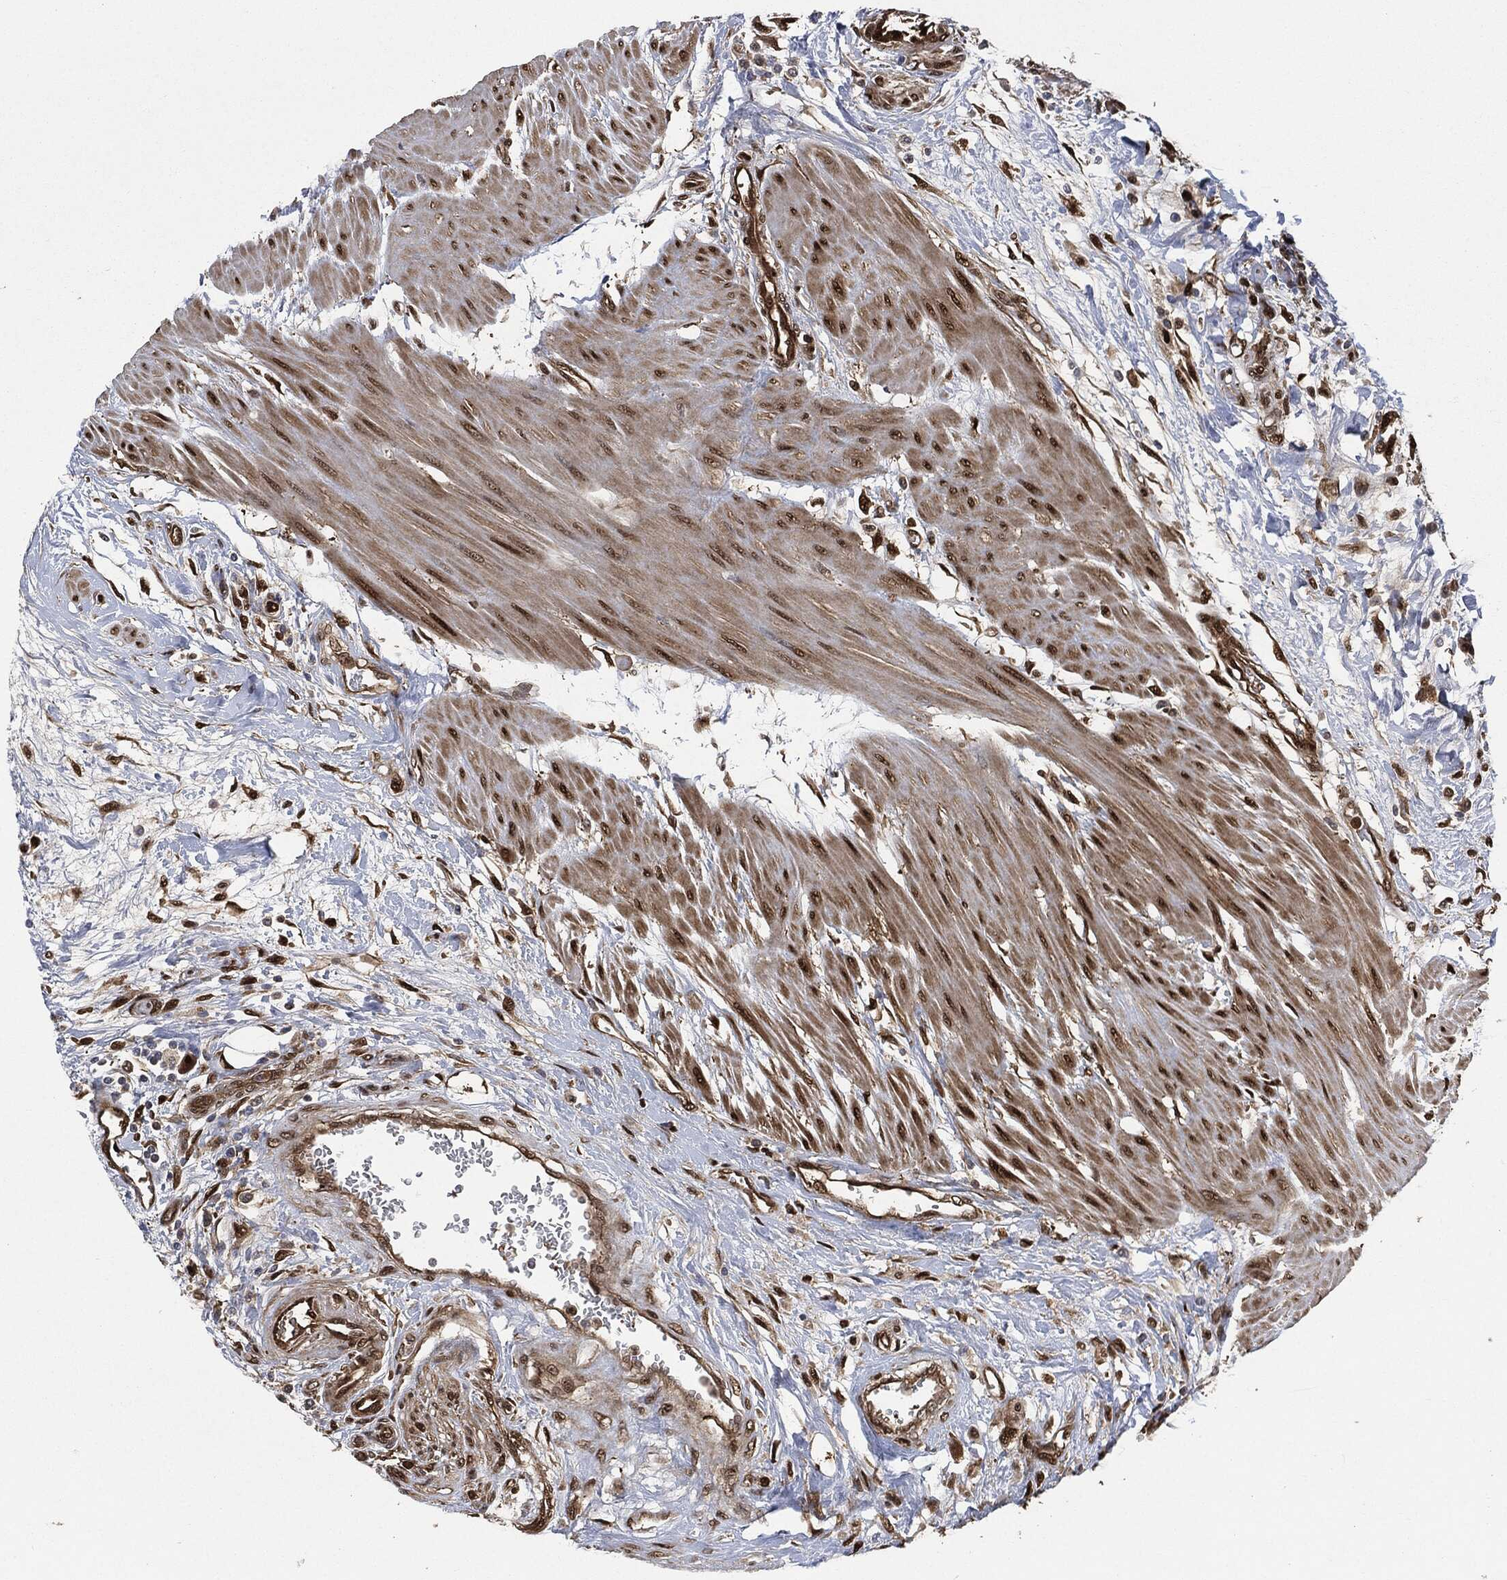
{"staining": {"intensity": "strong", "quantity": "25%-75%", "location": "nuclear"}, "tissue": "urothelial cancer", "cell_type": "Tumor cells", "image_type": "cancer", "snomed": [{"axis": "morphology", "description": "Urothelial carcinoma, High grade"}, {"axis": "topography", "description": "Urinary bladder"}], "caption": "Approximately 25%-75% of tumor cells in urothelial cancer exhibit strong nuclear protein expression as visualized by brown immunohistochemical staining.", "gene": "DCTN1", "patient": {"sex": "male", "age": 35}}